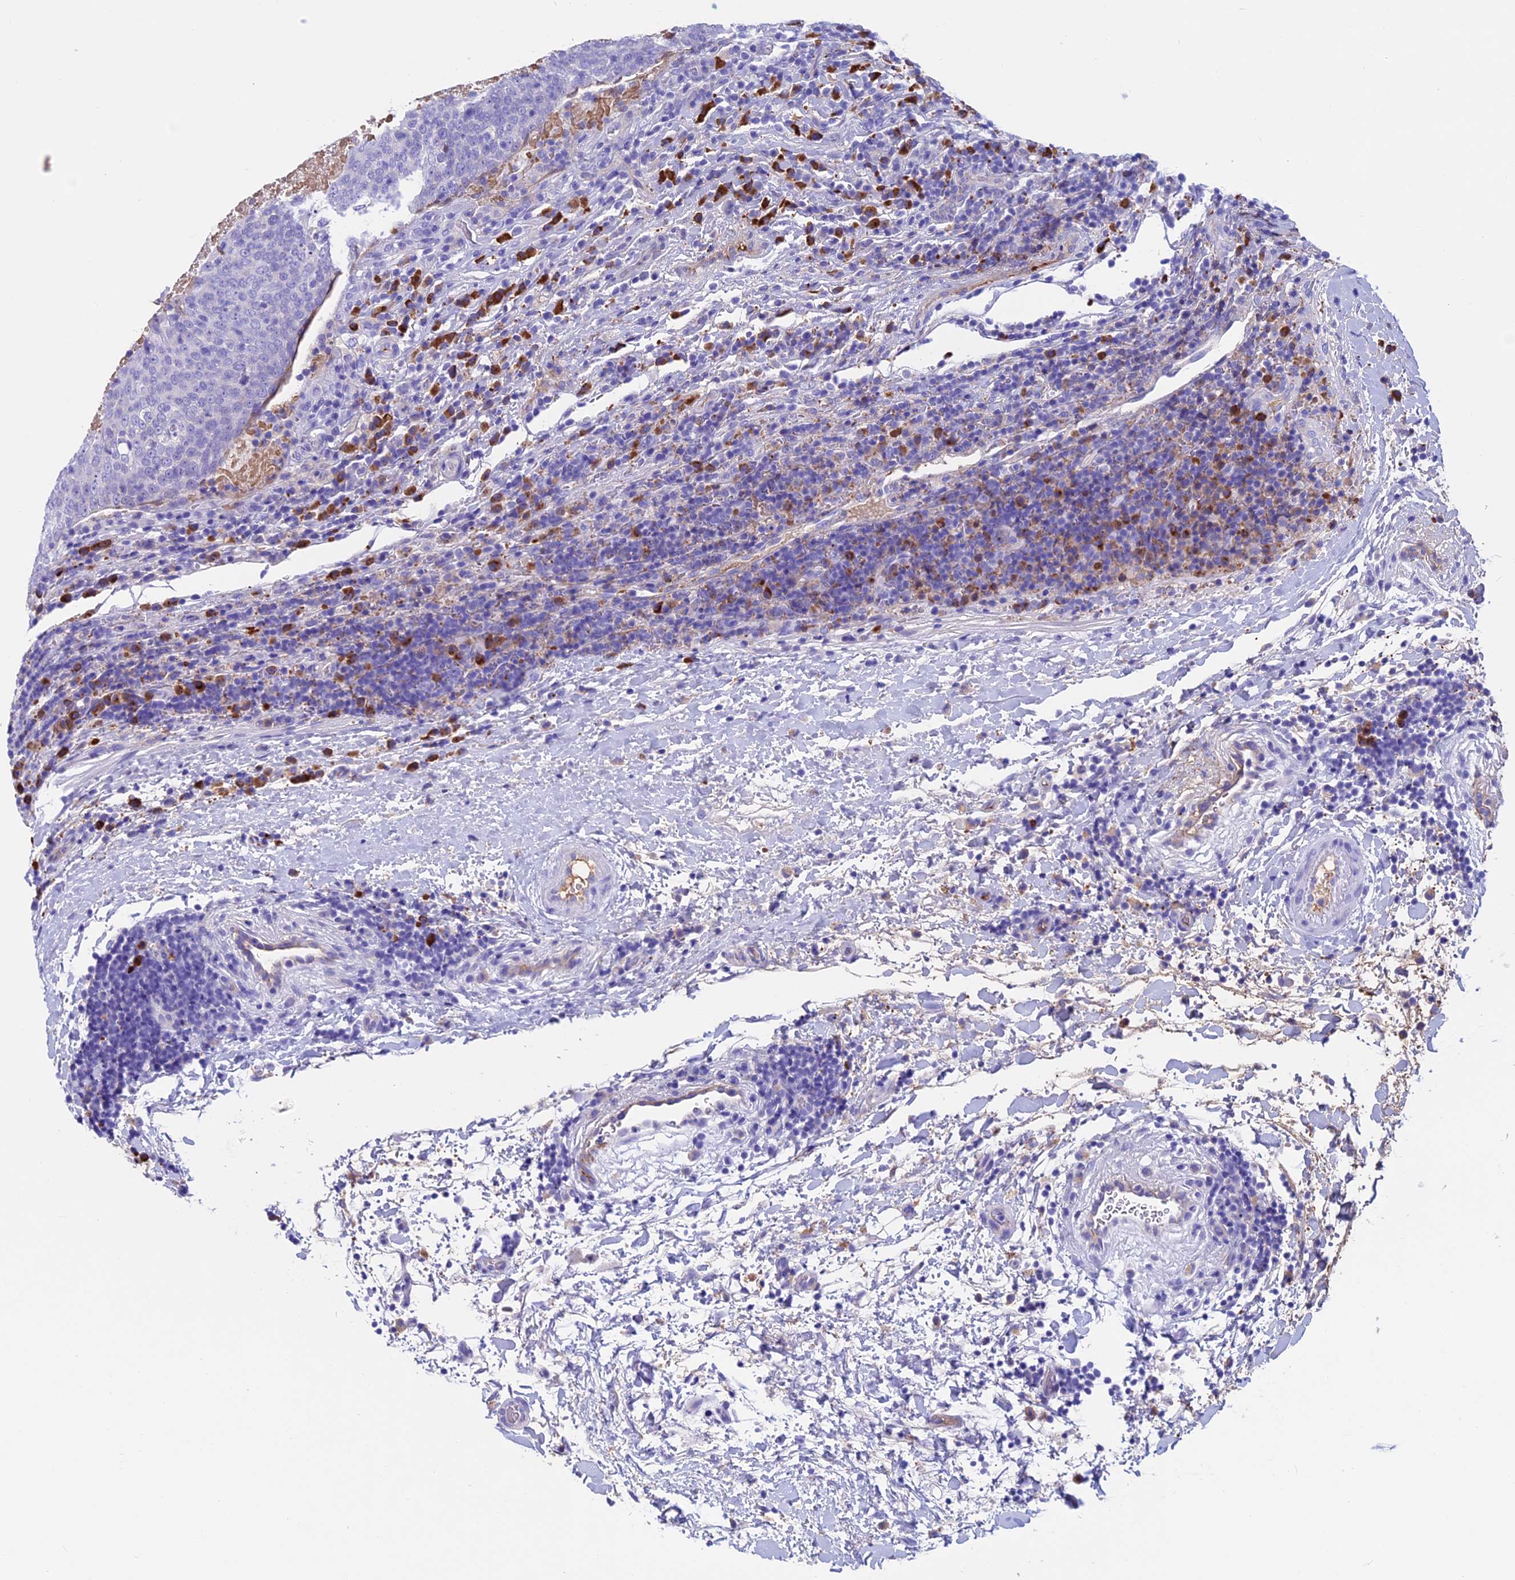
{"staining": {"intensity": "negative", "quantity": "none", "location": "none"}, "tissue": "head and neck cancer", "cell_type": "Tumor cells", "image_type": "cancer", "snomed": [{"axis": "morphology", "description": "Squamous cell carcinoma, NOS"}, {"axis": "morphology", "description": "Squamous cell carcinoma, metastatic, NOS"}, {"axis": "topography", "description": "Lymph node"}, {"axis": "topography", "description": "Head-Neck"}], "caption": "Human head and neck cancer stained for a protein using IHC shows no expression in tumor cells.", "gene": "IGSF6", "patient": {"sex": "male", "age": 62}}